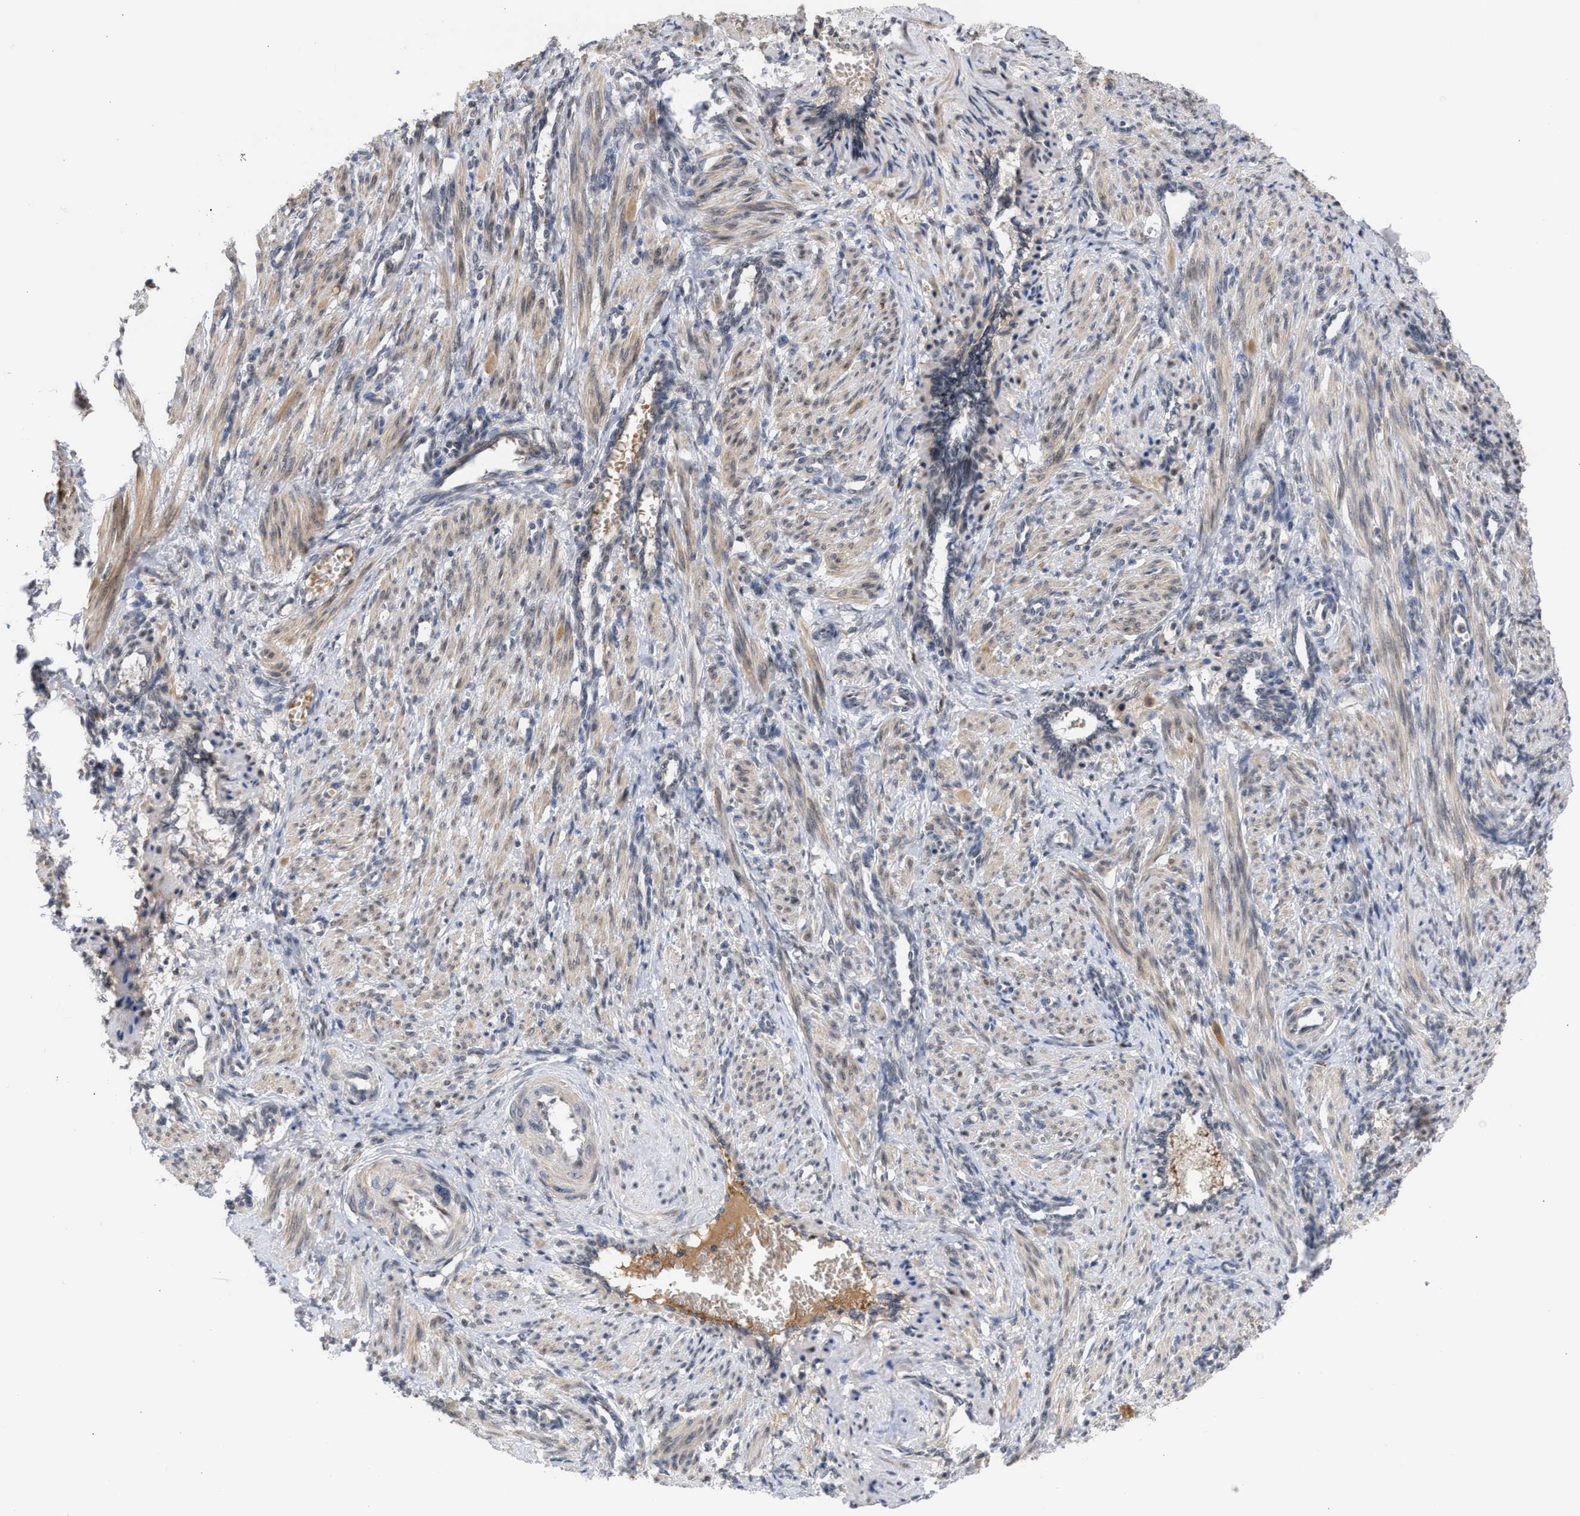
{"staining": {"intensity": "weak", "quantity": "25%-75%", "location": "cytoplasmic/membranous"}, "tissue": "smooth muscle", "cell_type": "Smooth muscle cells", "image_type": "normal", "snomed": [{"axis": "morphology", "description": "Normal tissue, NOS"}, {"axis": "topography", "description": "Endometrium"}], "caption": "Smooth muscle stained with IHC shows weak cytoplasmic/membranous staining in about 25%-75% of smooth muscle cells.", "gene": "NUP62", "patient": {"sex": "female", "age": 33}}